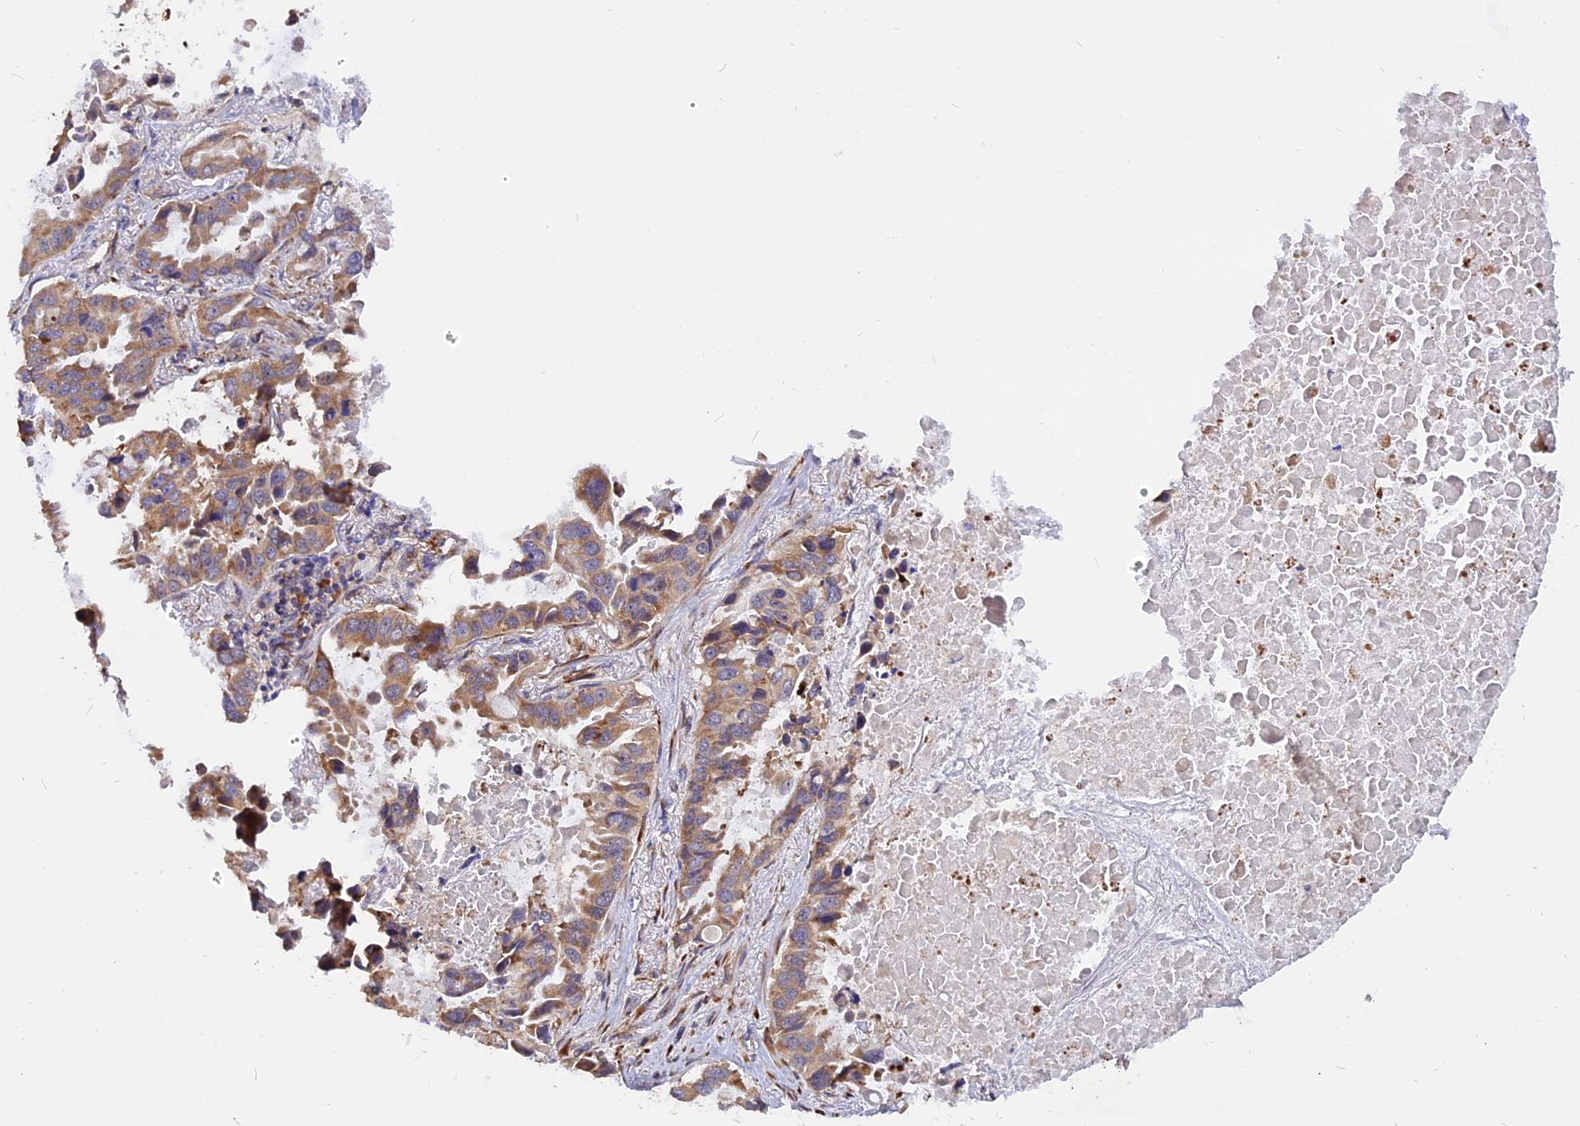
{"staining": {"intensity": "moderate", "quantity": ">75%", "location": "cytoplasmic/membranous"}, "tissue": "lung cancer", "cell_type": "Tumor cells", "image_type": "cancer", "snomed": [{"axis": "morphology", "description": "Adenocarcinoma, NOS"}, {"axis": "topography", "description": "Lung"}], "caption": "Immunohistochemistry photomicrograph of human lung cancer (adenocarcinoma) stained for a protein (brown), which displays medium levels of moderate cytoplasmic/membranous staining in about >75% of tumor cells.", "gene": "GNPTAB", "patient": {"sex": "male", "age": 64}}